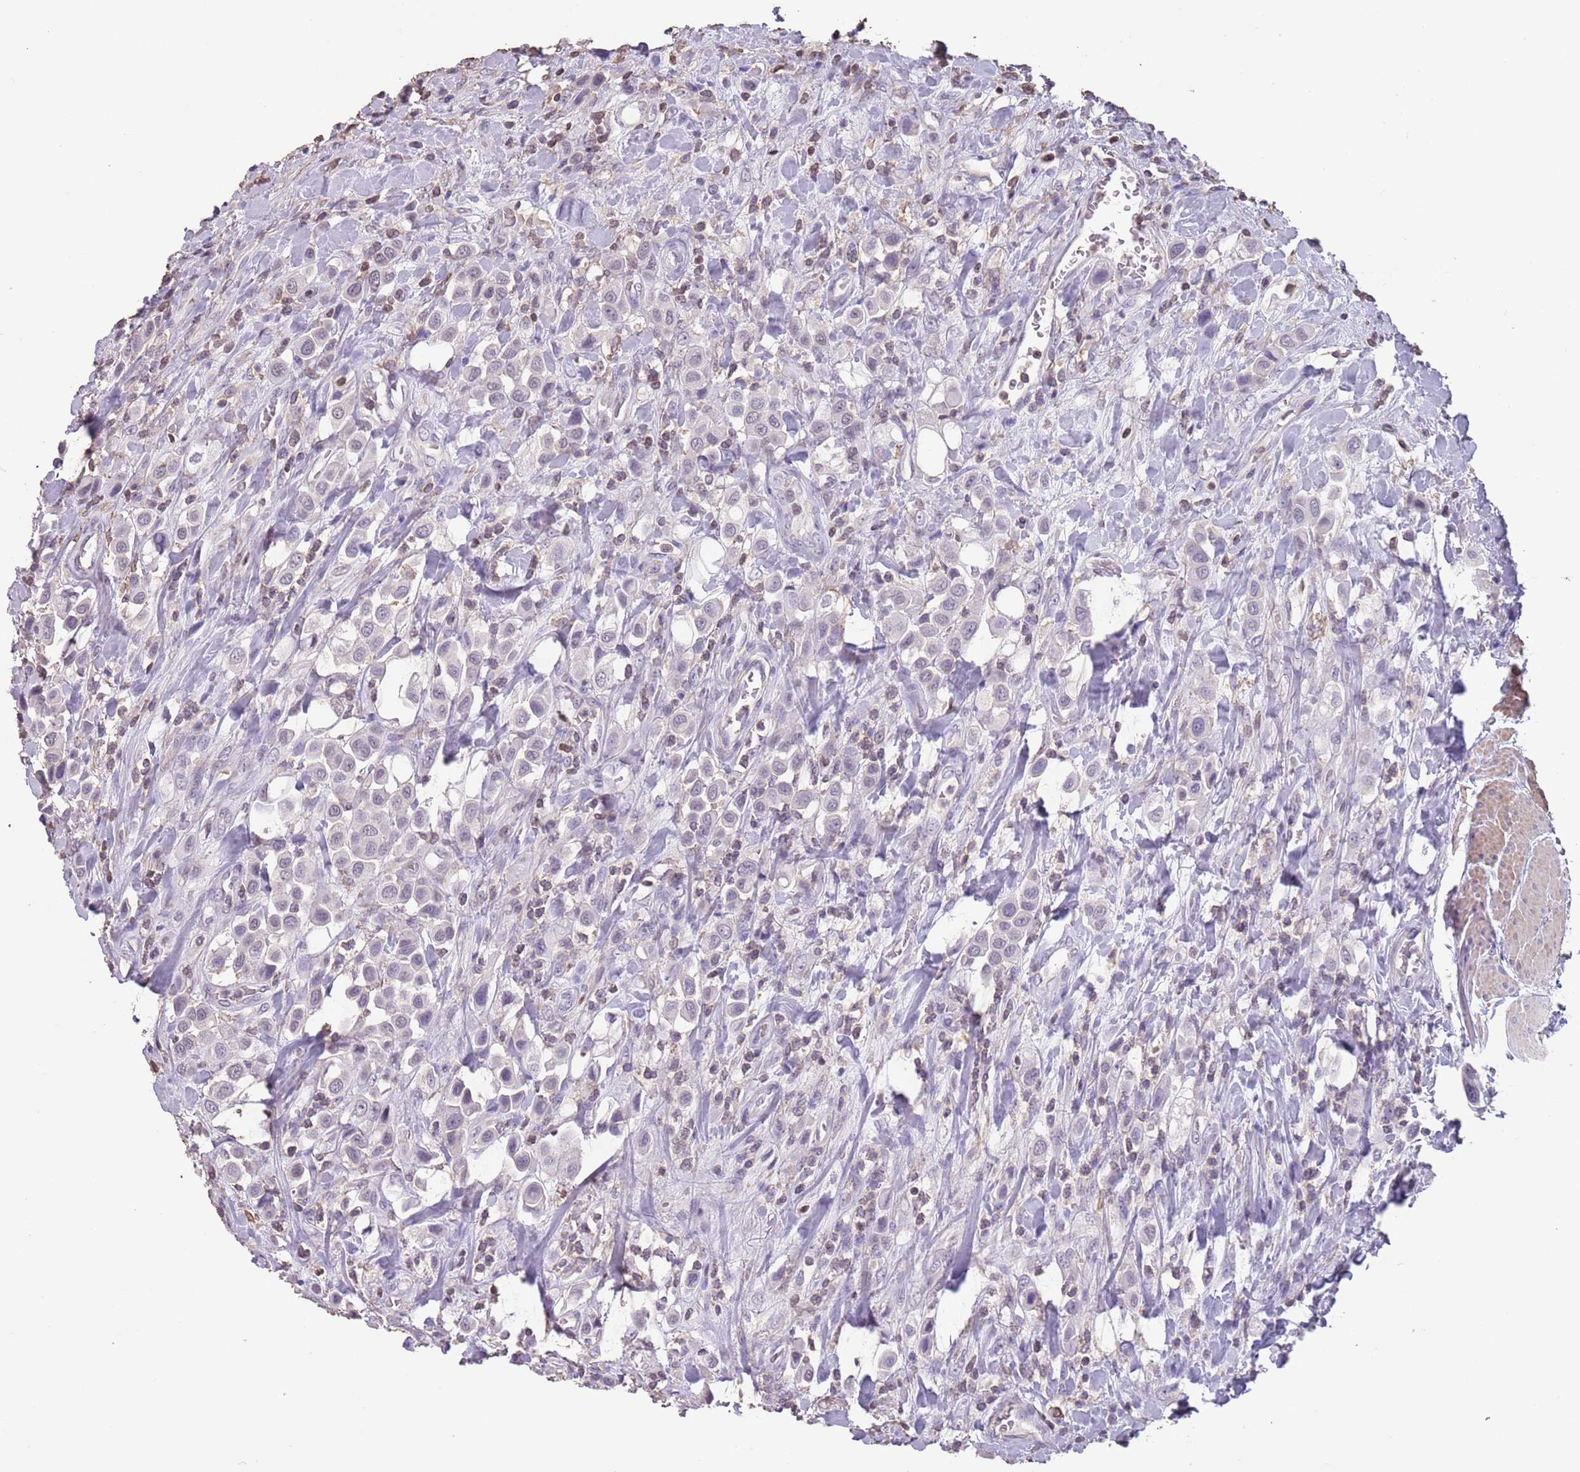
{"staining": {"intensity": "negative", "quantity": "none", "location": "none"}, "tissue": "urothelial cancer", "cell_type": "Tumor cells", "image_type": "cancer", "snomed": [{"axis": "morphology", "description": "Urothelial carcinoma, High grade"}, {"axis": "topography", "description": "Urinary bladder"}], "caption": "Photomicrograph shows no significant protein staining in tumor cells of urothelial carcinoma (high-grade). (Brightfield microscopy of DAB IHC at high magnification).", "gene": "SUN5", "patient": {"sex": "male", "age": 50}}